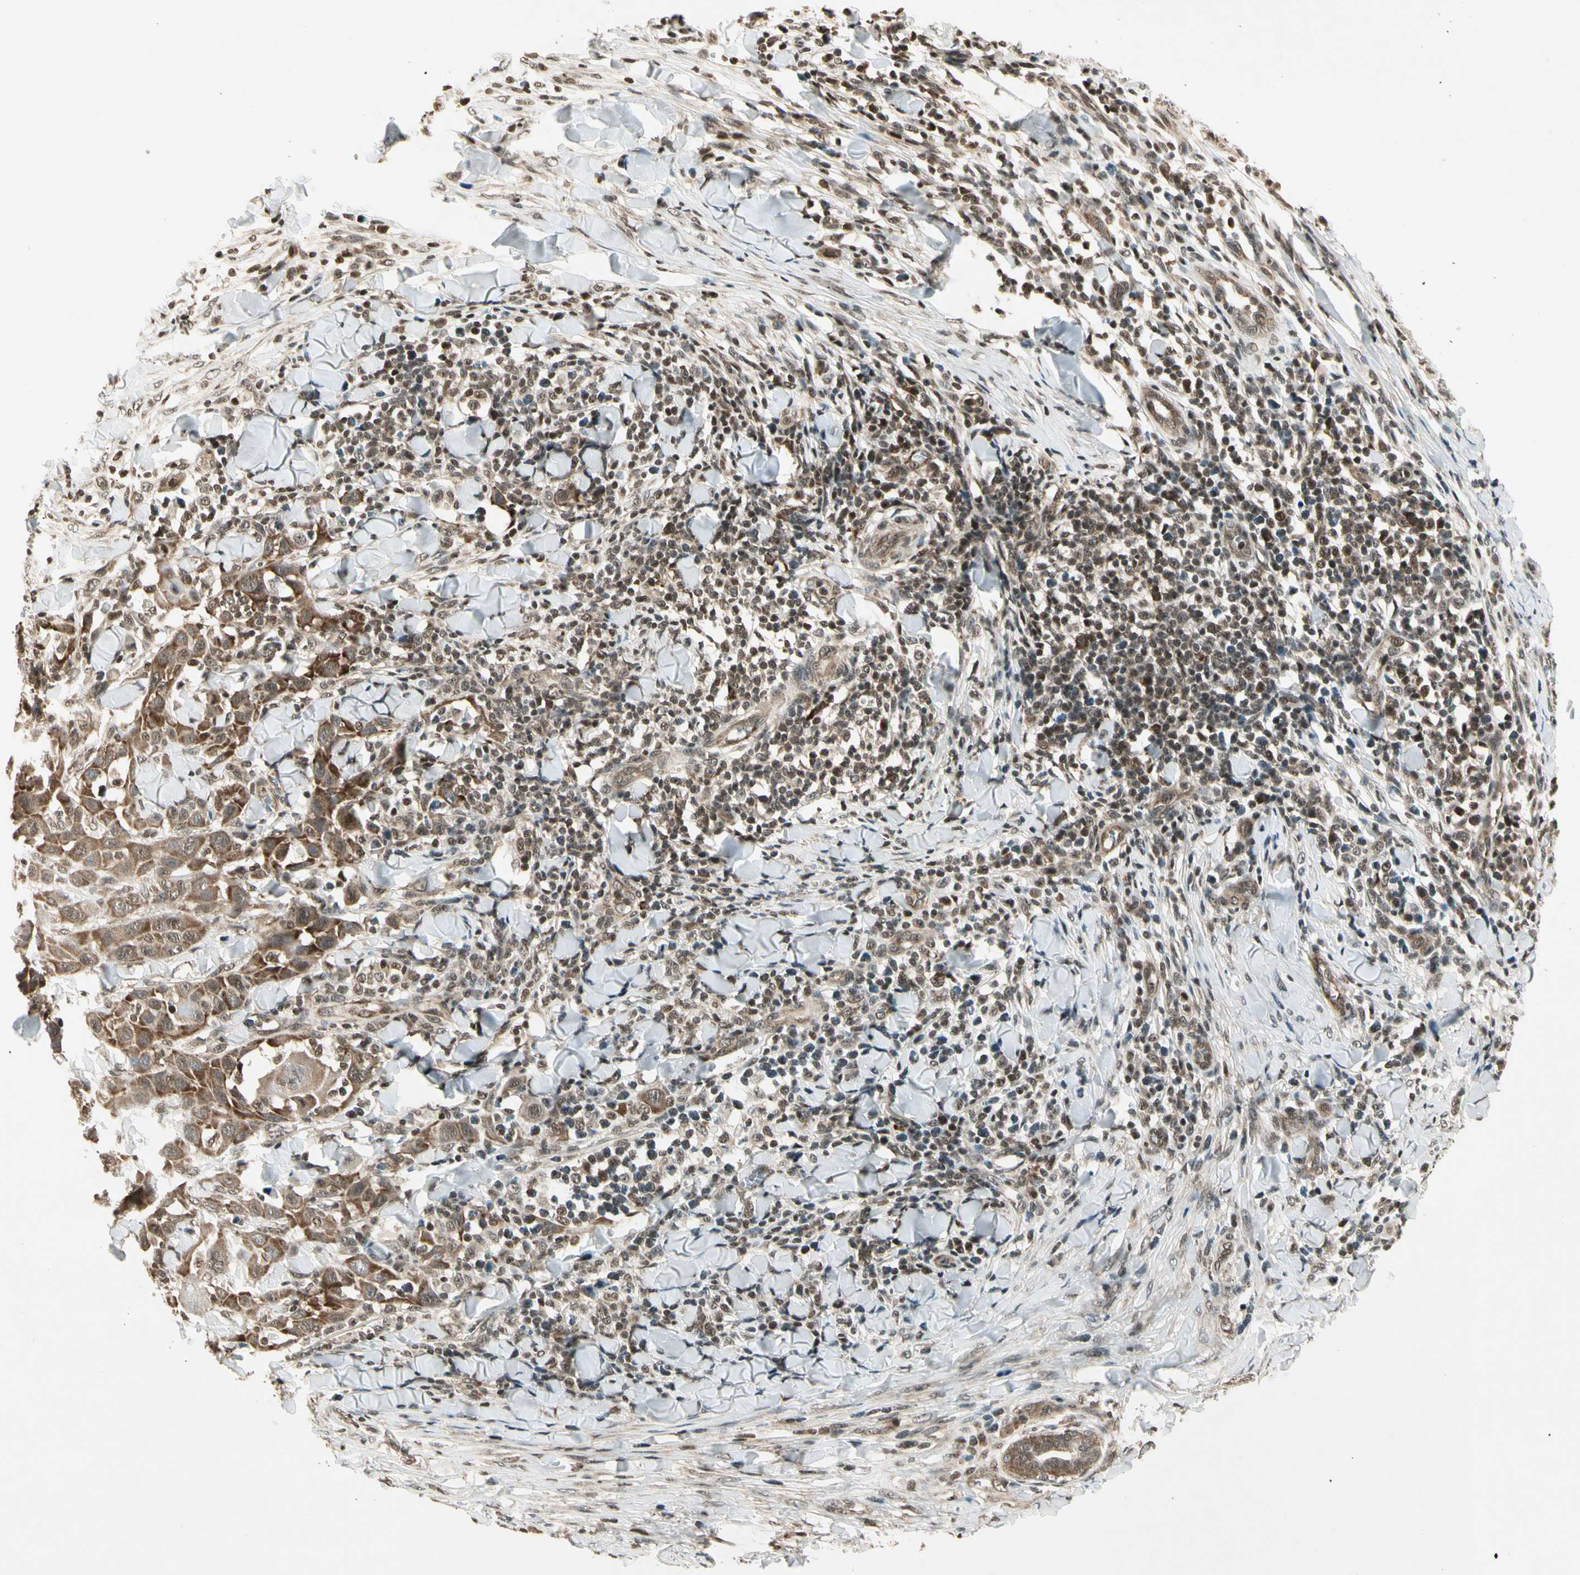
{"staining": {"intensity": "moderate", "quantity": "25%-75%", "location": "cytoplasmic/membranous"}, "tissue": "skin cancer", "cell_type": "Tumor cells", "image_type": "cancer", "snomed": [{"axis": "morphology", "description": "Squamous cell carcinoma, NOS"}, {"axis": "topography", "description": "Skin"}], "caption": "Immunohistochemical staining of squamous cell carcinoma (skin) displays moderate cytoplasmic/membranous protein expression in about 25%-75% of tumor cells.", "gene": "SMN2", "patient": {"sex": "male", "age": 24}}